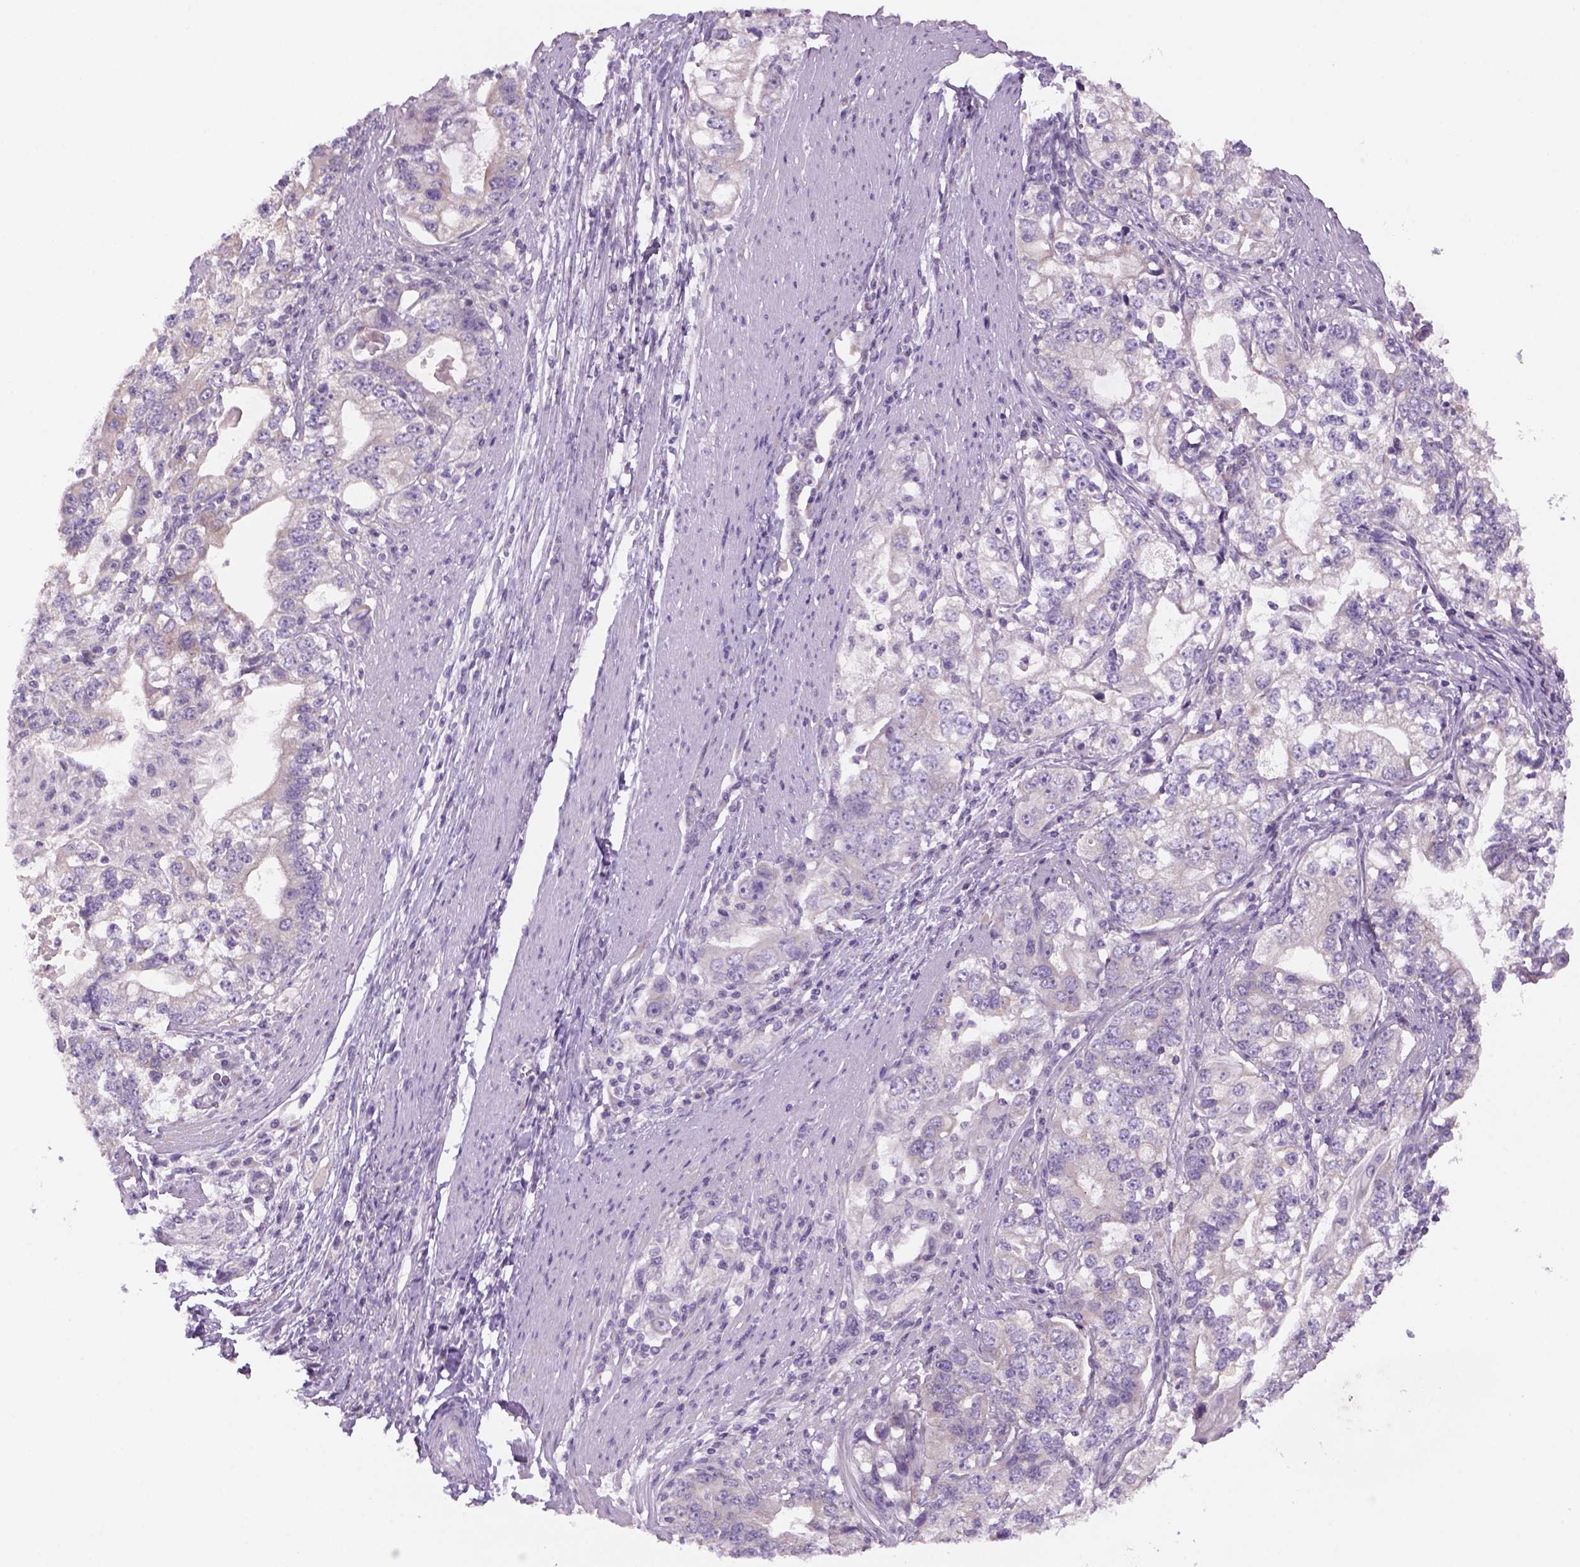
{"staining": {"intensity": "weak", "quantity": "<25%", "location": "cytoplasmic/membranous"}, "tissue": "stomach cancer", "cell_type": "Tumor cells", "image_type": "cancer", "snomed": [{"axis": "morphology", "description": "Adenocarcinoma, NOS"}, {"axis": "topography", "description": "Stomach, lower"}], "caption": "Tumor cells are negative for brown protein staining in adenocarcinoma (stomach).", "gene": "ADGRV1", "patient": {"sex": "female", "age": 72}}